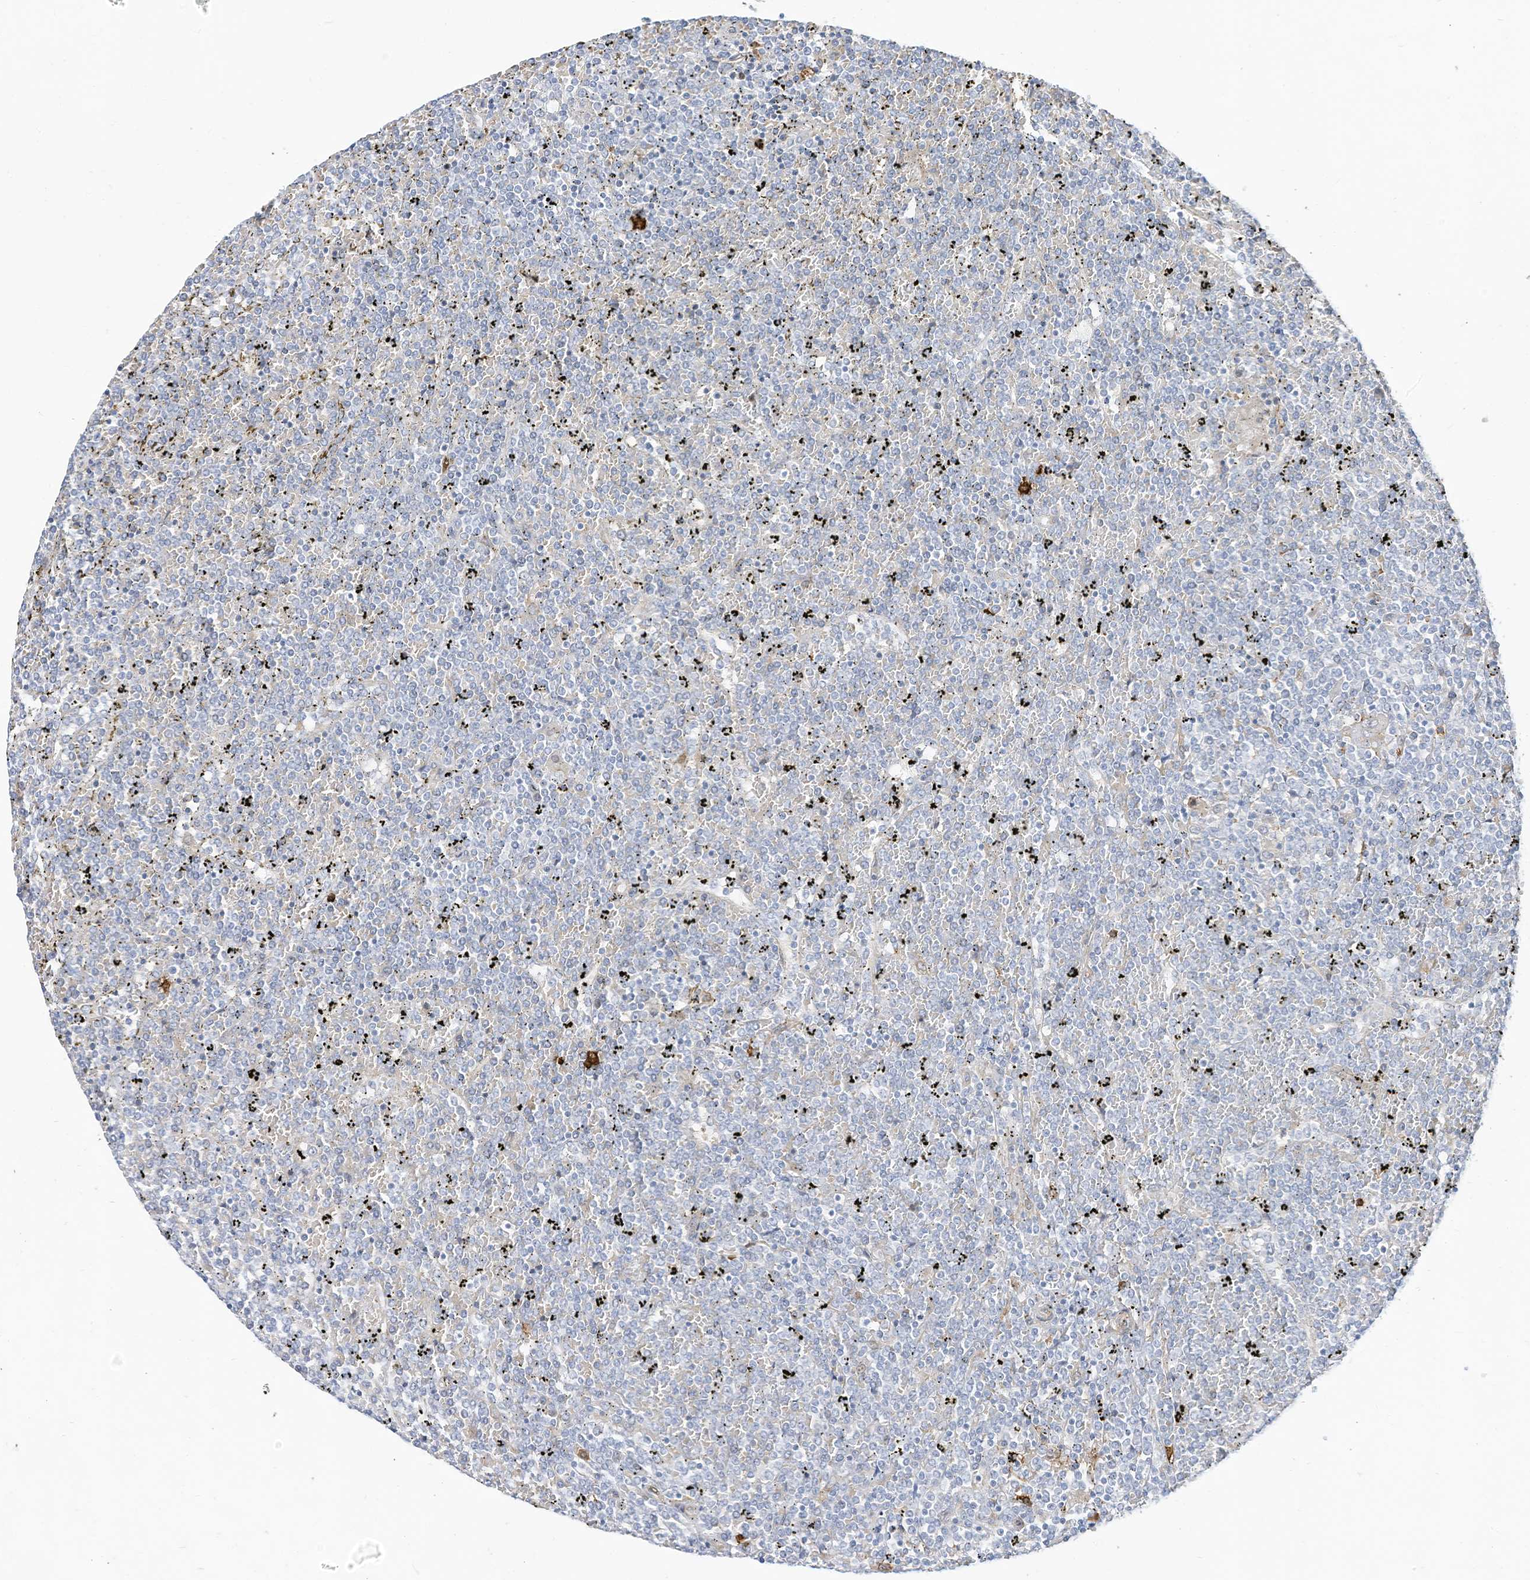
{"staining": {"intensity": "negative", "quantity": "none", "location": "none"}, "tissue": "lymphoma", "cell_type": "Tumor cells", "image_type": "cancer", "snomed": [{"axis": "morphology", "description": "Malignant lymphoma, non-Hodgkin's type, Low grade"}, {"axis": "topography", "description": "Spleen"}], "caption": "Immunohistochemical staining of lymphoma shows no significant positivity in tumor cells. (Immunohistochemistry (ihc), brightfield microscopy, high magnification).", "gene": "ATP13A1", "patient": {"sex": "female", "age": 19}}